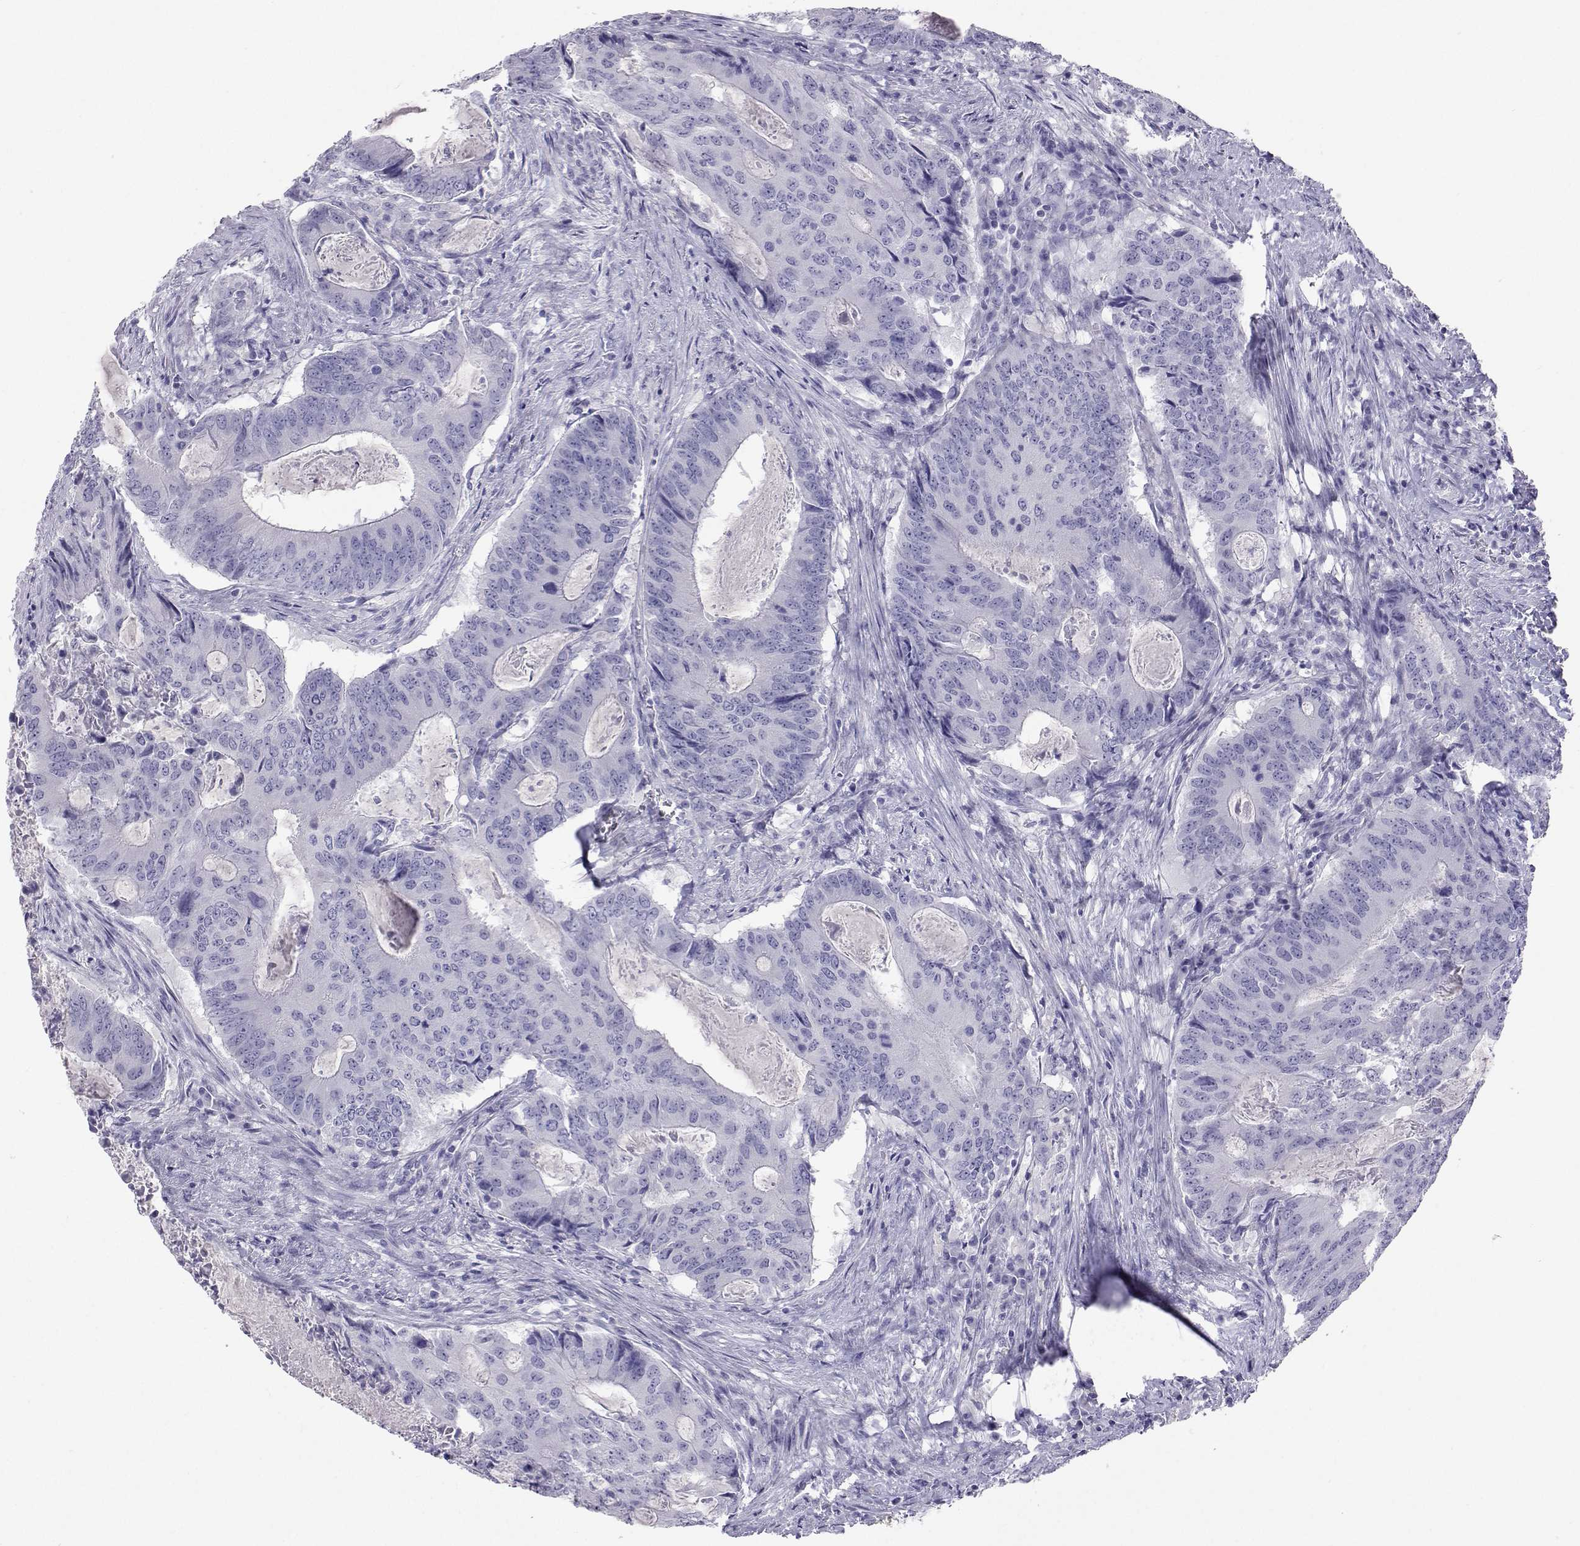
{"staining": {"intensity": "negative", "quantity": "none", "location": "none"}, "tissue": "colorectal cancer", "cell_type": "Tumor cells", "image_type": "cancer", "snomed": [{"axis": "morphology", "description": "Adenocarcinoma, NOS"}, {"axis": "topography", "description": "Colon"}], "caption": "IHC of human adenocarcinoma (colorectal) reveals no staining in tumor cells.", "gene": "PLIN4", "patient": {"sex": "male", "age": 67}}